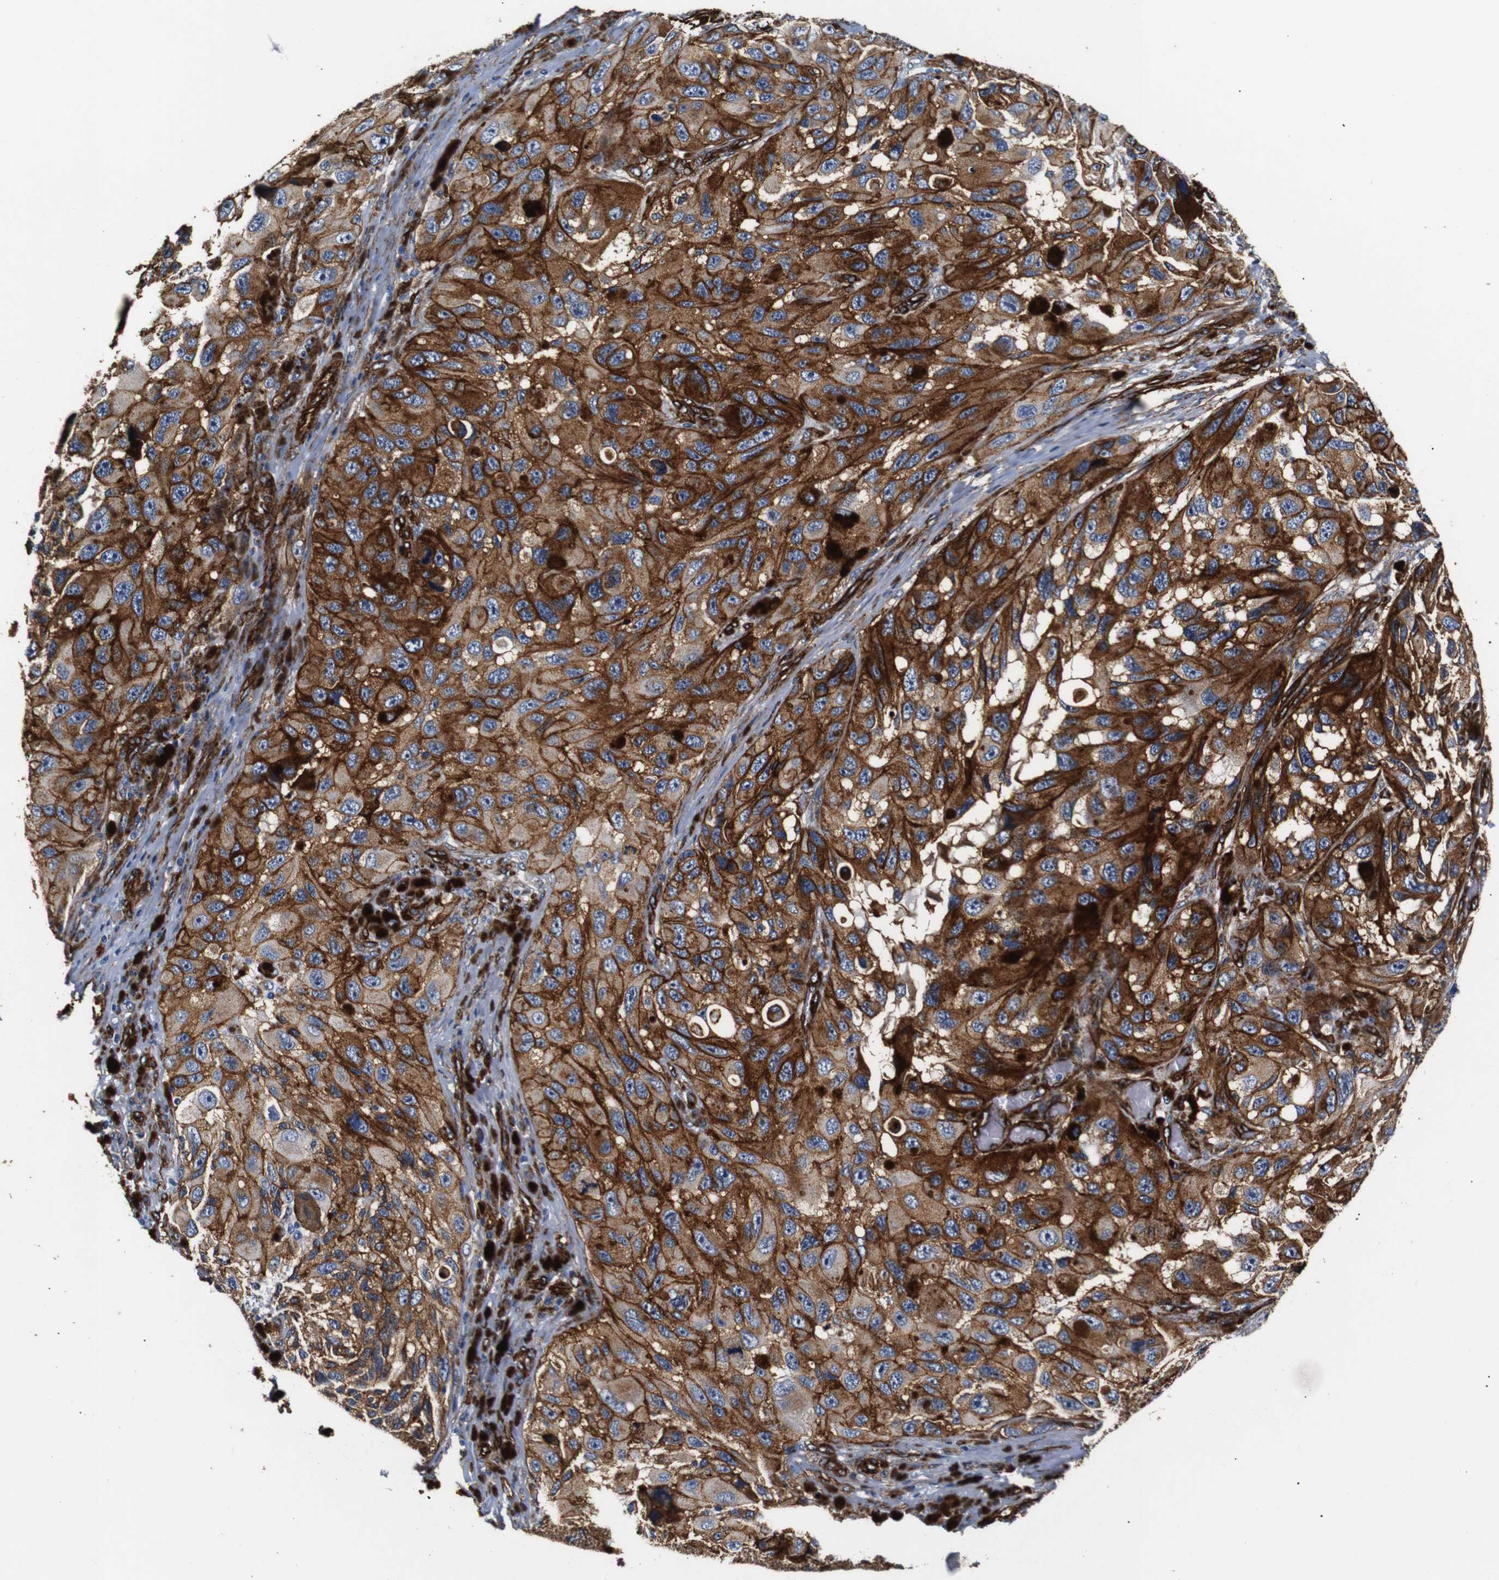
{"staining": {"intensity": "strong", "quantity": ">75%", "location": "cytoplasmic/membranous"}, "tissue": "melanoma", "cell_type": "Tumor cells", "image_type": "cancer", "snomed": [{"axis": "morphology", "description": "Malignant melanoma, NOS"}, {"axis": "topography", "description": "Skin"}], "caption": "This is an image of immunohistochemistry staining of melanoma, which shows strong staining in the cytoplasmic/membranous of tumor cells.", "gene": "CAV2", "patient": {"sex": "female", "age": 73}}